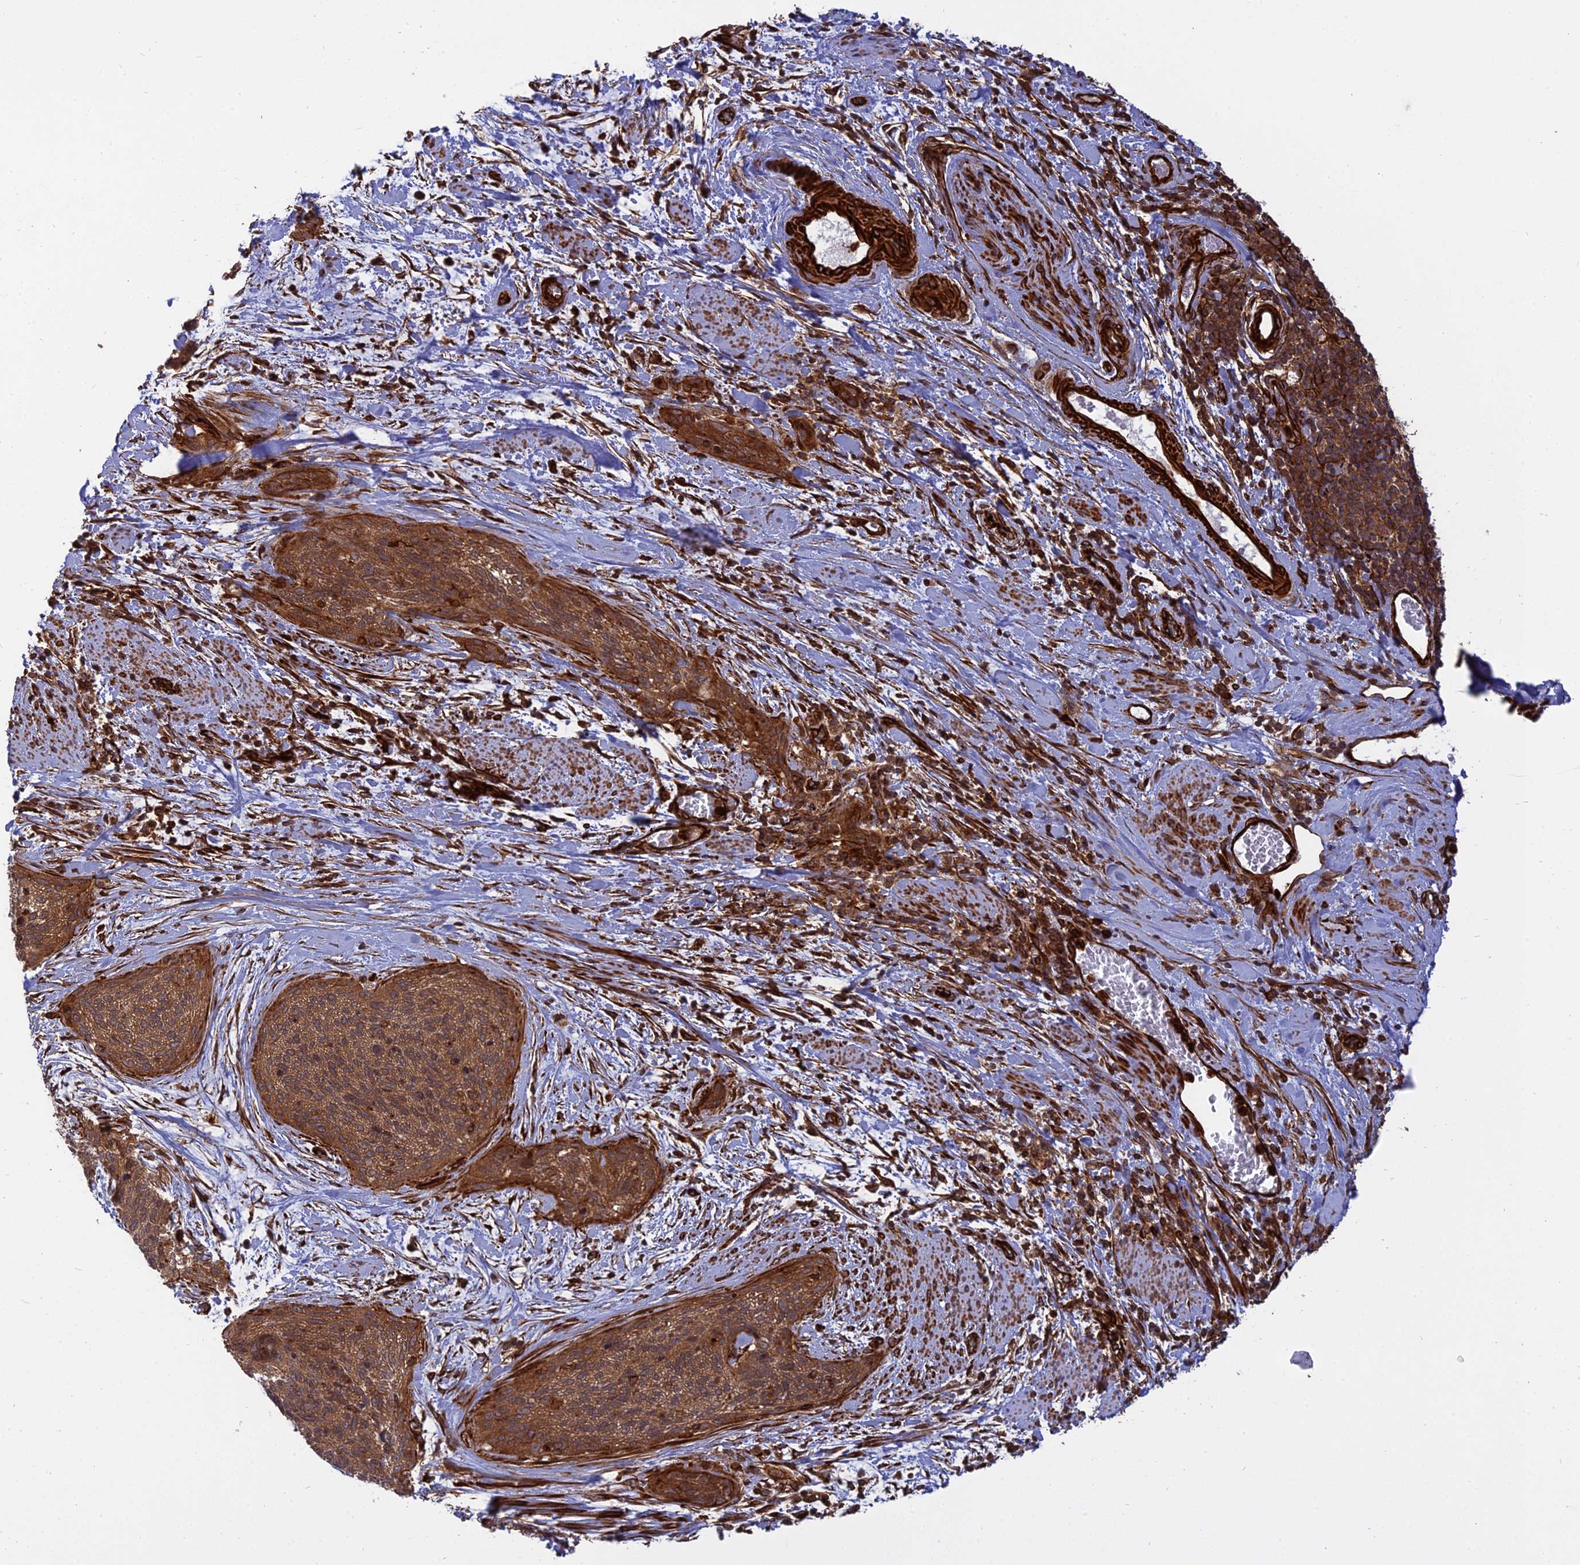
{"staining": {"intensity": "moderate", "quantity": "25%-75%", "location": "cytoplasmic/membranous"}, "tissue": "cervical cancer", "cell_type": "Tumor cells", "image_type": "cancer", "snomed": [{"axis": "morphology", "description": "Squamous cell carcinoma, NOS"}, {"axis": "topography", "description": "Cervix"}], "caption": "Protein staining of cervical cancer (squamous cell carcinoma) tissue demonstrates moderate cytoplasmic/membranous staining in about 25%-75% of tumor cells.", "gene": "PHLDB3", "patient": {"sex": "female", "age": 55}}